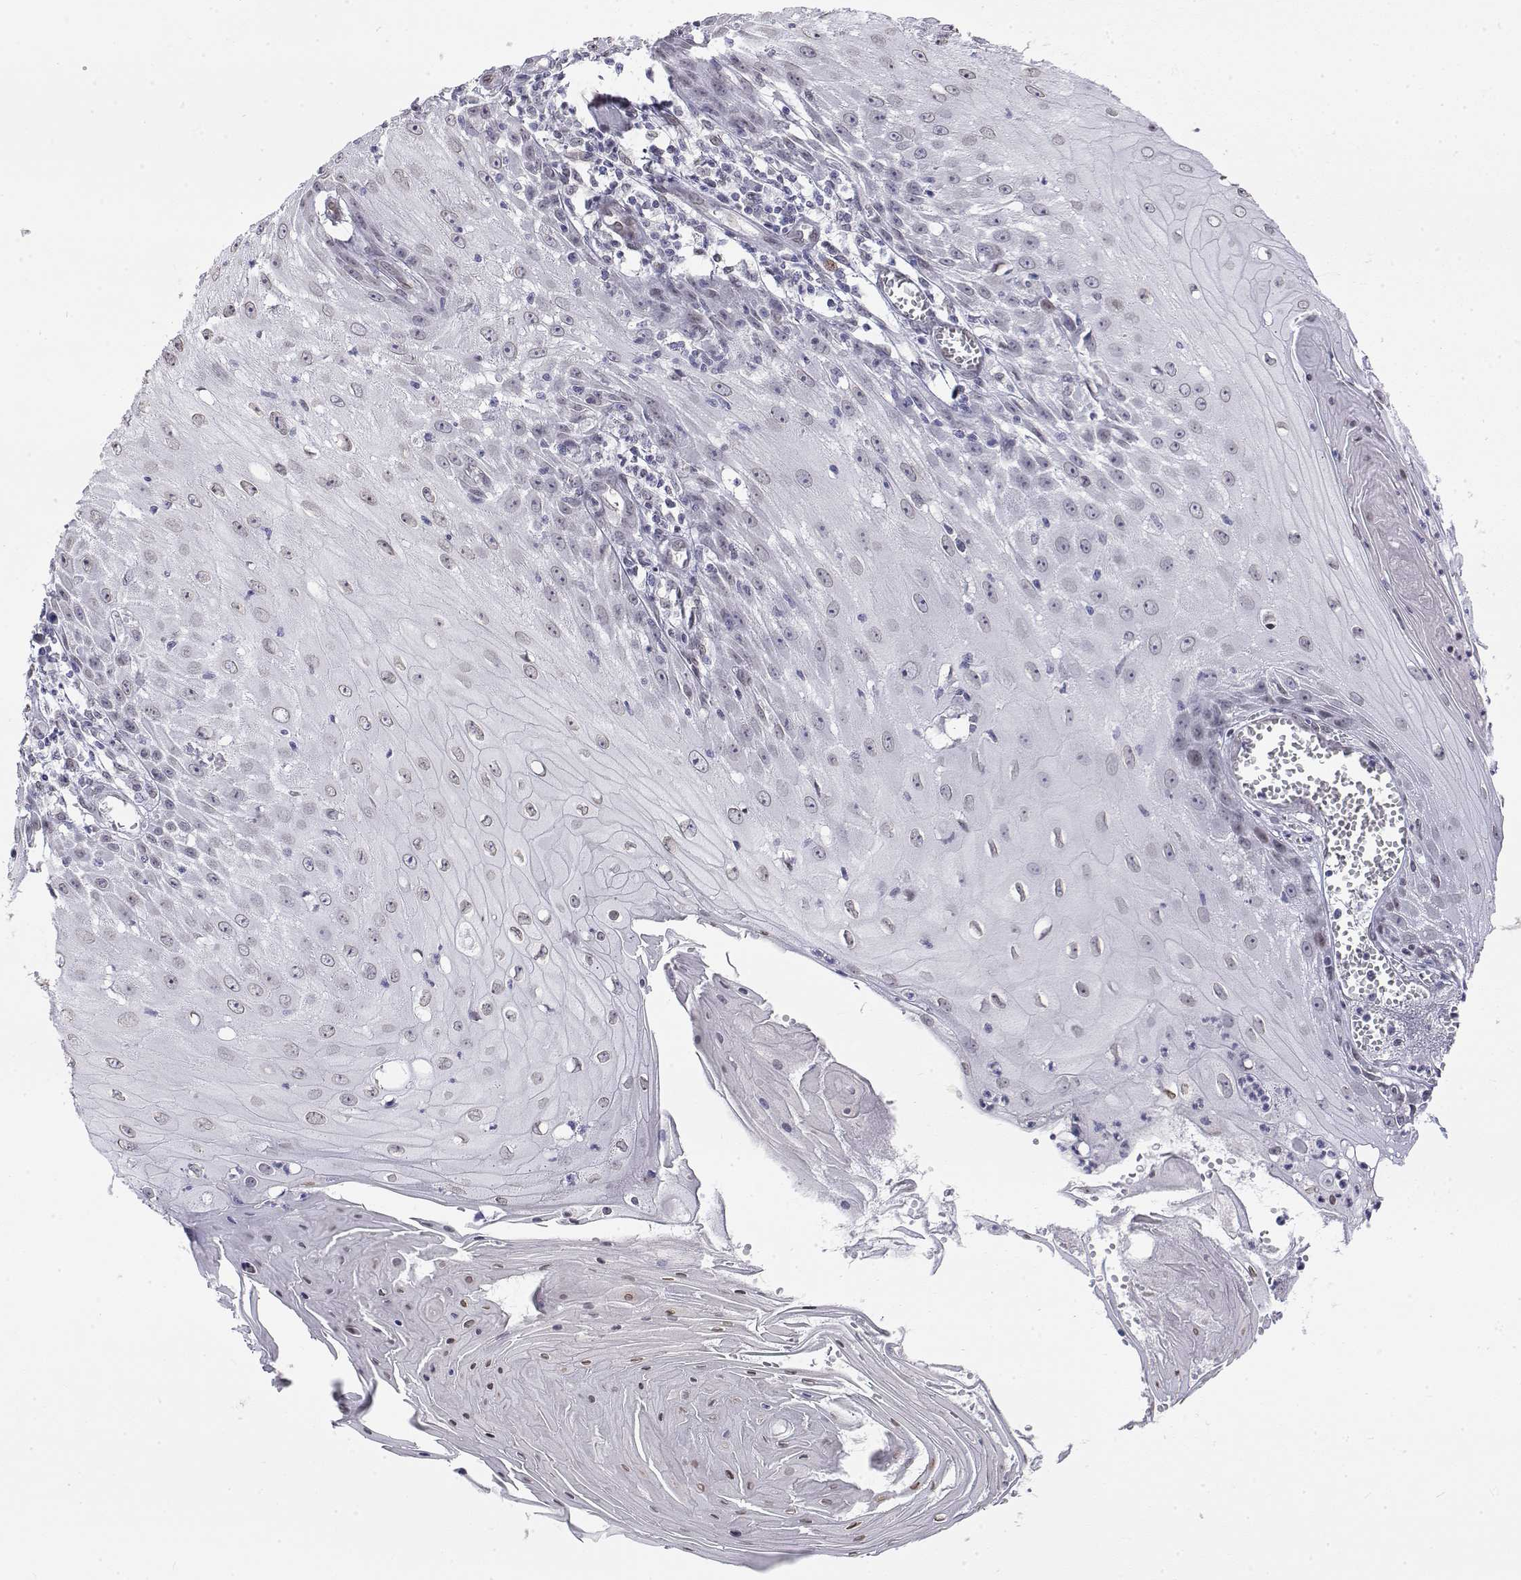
{"staining": {"intensity": "weak", "quantity": "<25%", "location": "cytoplasmic/membranous,nuclear"}, "tissue": "skin cancer", "cell_type": "Tumor cells", "image_type": "cancer", "snomed": [{"axis": "morphology", "description": "Squamous cell carcinoma, NOS"}, {"axis": "topography", "description": "Skin"}], "caption": "Protein analysis of skin cancer exhibits no significant positivity in tumor cells. (DAB immunohistochemistry visualized using brightfield microscopy, high magnification).", "gene": "ZNF532", "patient": {"sex": "female", "age": 73}}